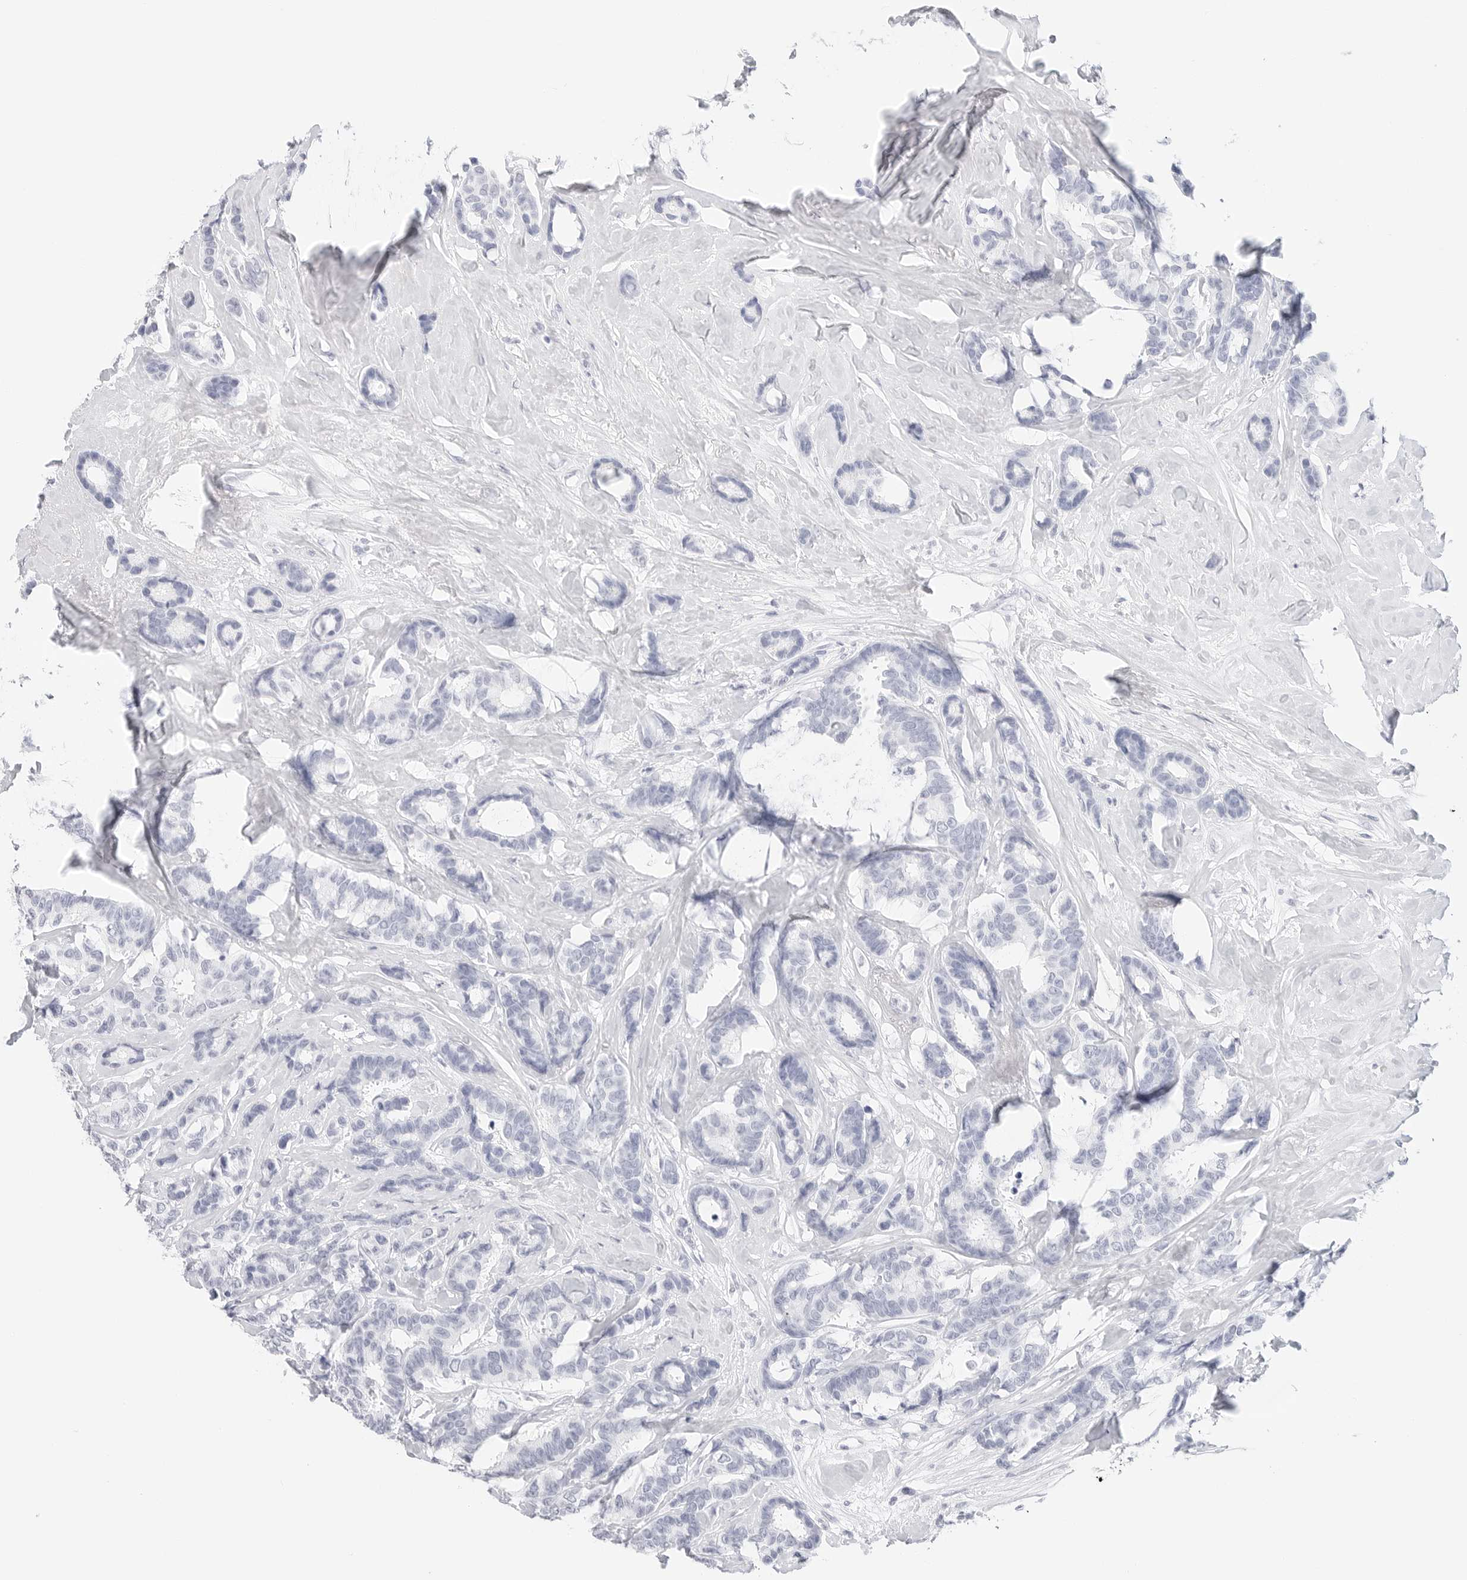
{"staining": {"intensity": "negative", "quantity": "none", "location": "none"}, "tissue": "breast cancer", "cell_type": "Tumor cells", "image_type": "cancer", "snomed": [{"axis": "morphology", "description": "Duct carcinoma"}, {"axis": "topography", "description": "Breast"}], "caption": "An image of human breast cancer is negative for staining in tumor cells.", "gene": "TFF2", "patient": {"sex": "female", "age": 87}}